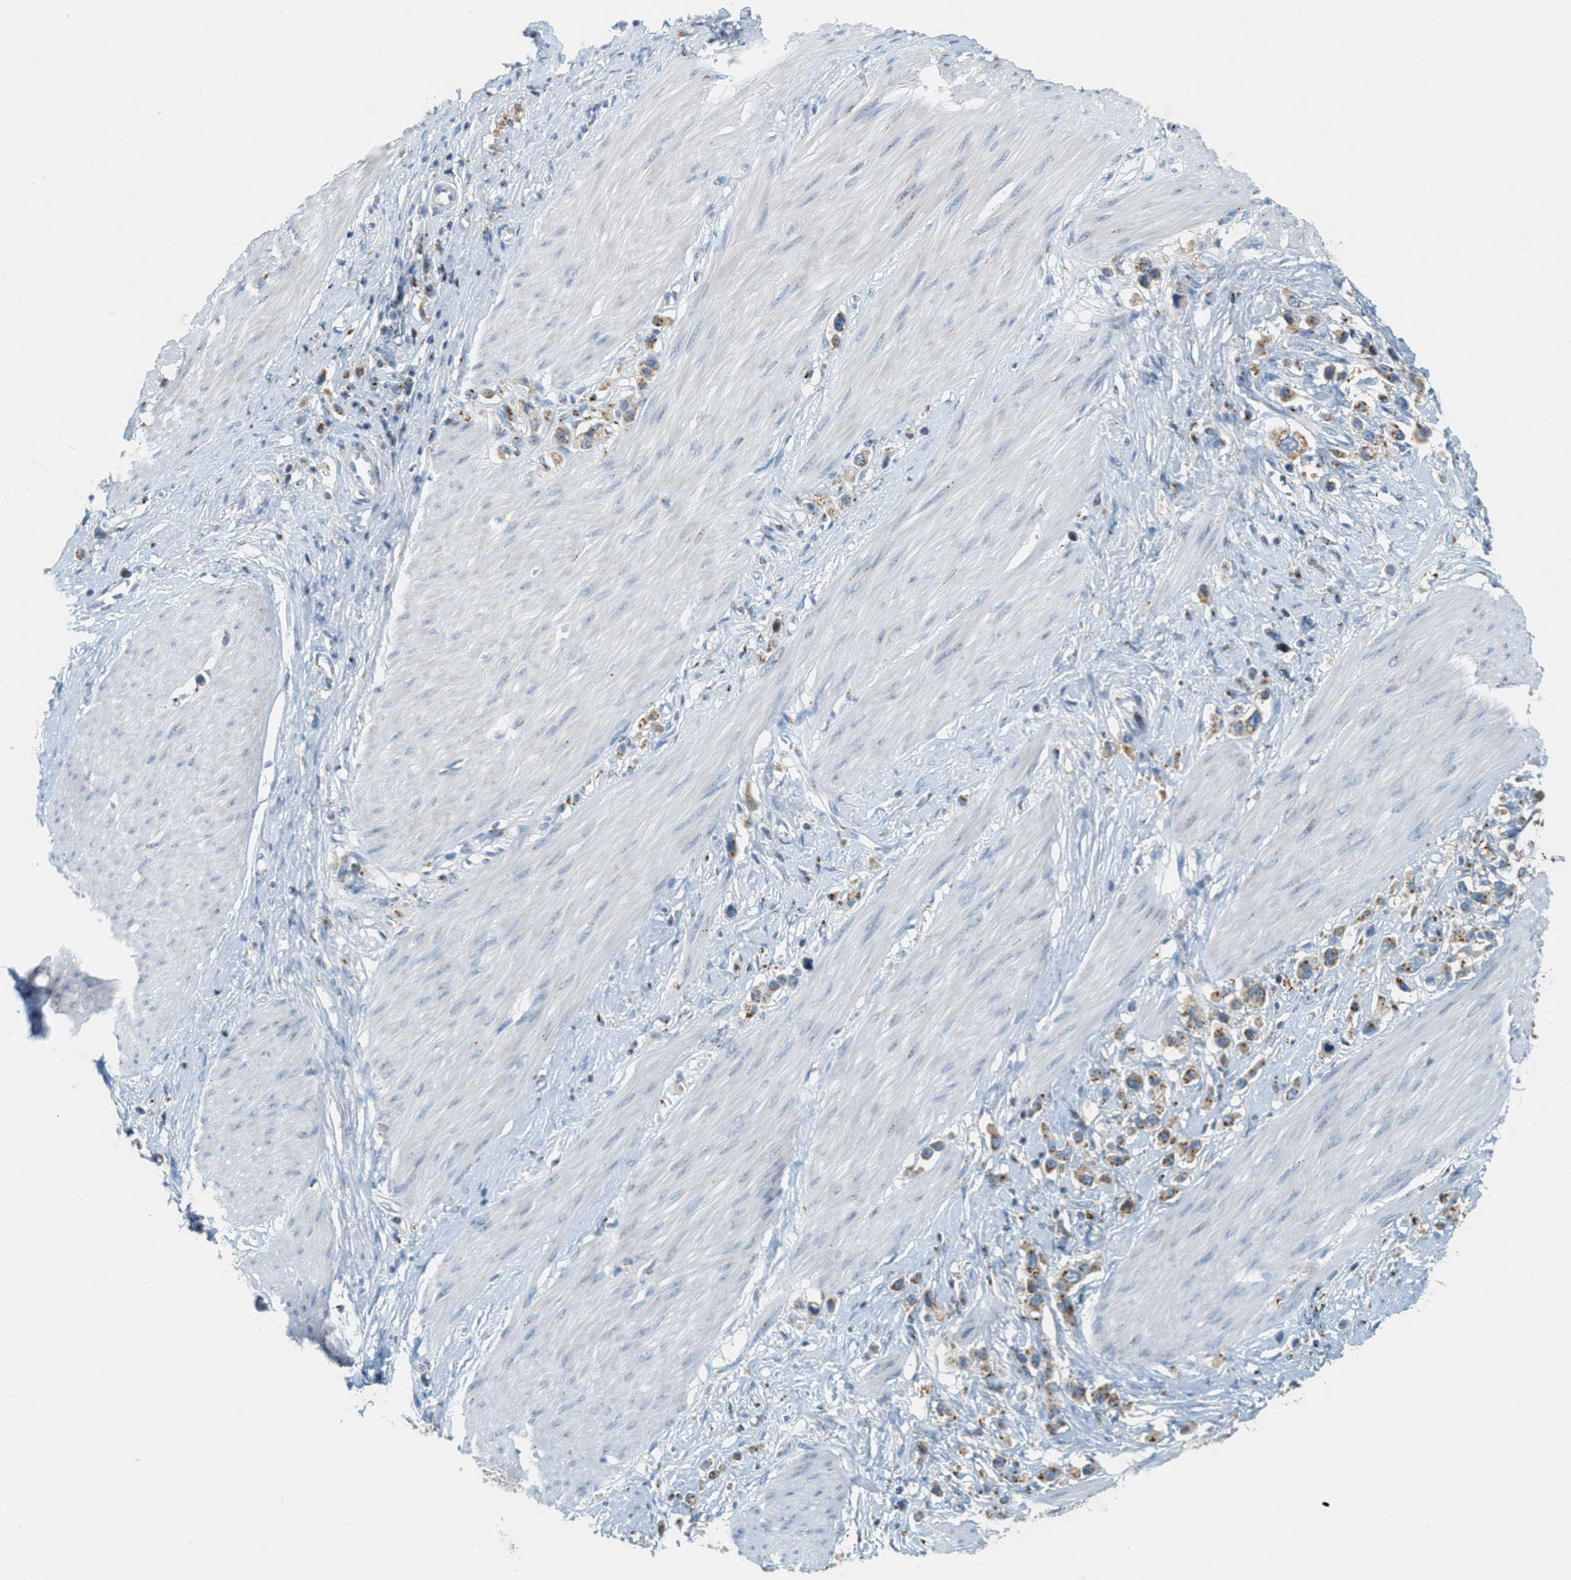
{"staining": {"intensity": "moderate", "quantity": ">75%", "location": "cytoplasmic/membranous"}, "tissue": "stomach cancer", "cell_type": "Tumor cells", "image_type": "cancer", "snomed": [{"axis": "morphology", "description": "Adenocarcinoma, NOS"}, {"axis": "topography", "description": "Stomach"}], "caption": "Immunohistochemistry image of neoplastic tissue: human adenocarcinoma (stomach) stained using IHC shows medium levels of moderate protein expression localized specifically in the cytoplasmic/membranous of tumor cells, appearing as a cytoplasmic/membranous brown color.", "gene": "ENTPD4", "patient": {"sex": "female", "age": 65}}